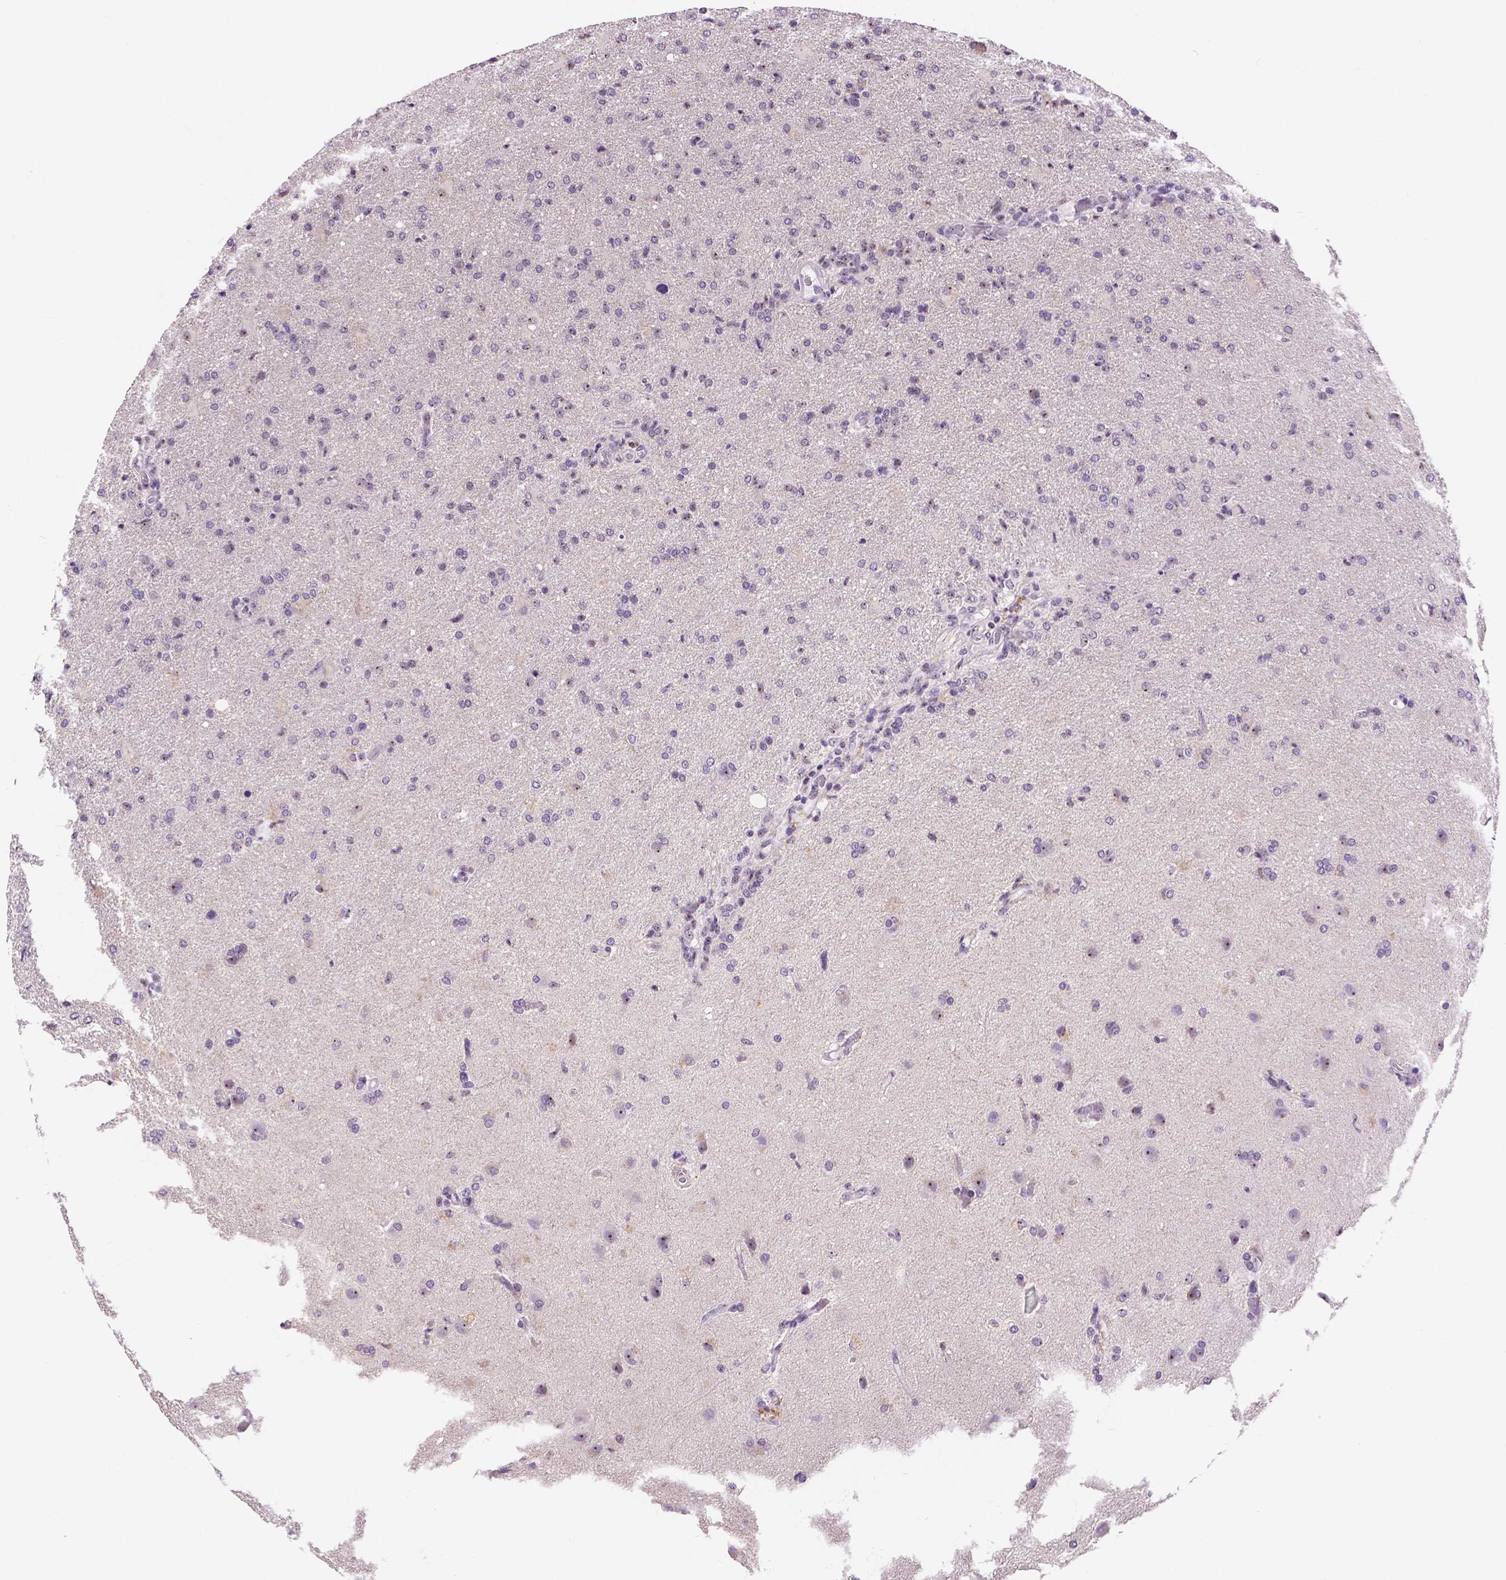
{"staining": {"intensity": "negative", "quantity": "none", "location": "none"}, "tissue": "glioma", "cell_type": "Tumor cells", "image_type": "cancer", "snomed": [{"axis": "morphology", "description": "Glioma, malignant, High grade"}, {"axis": "topography", "description": "Brain"}], "caption": "DAB (3,3'-diaminobenzidine) immunohistochemical staining of human glioma demonstrates no significant positivity in tumor cells.", "gene": "NHP2", "patient": {"sex": "male", "age": 68}}